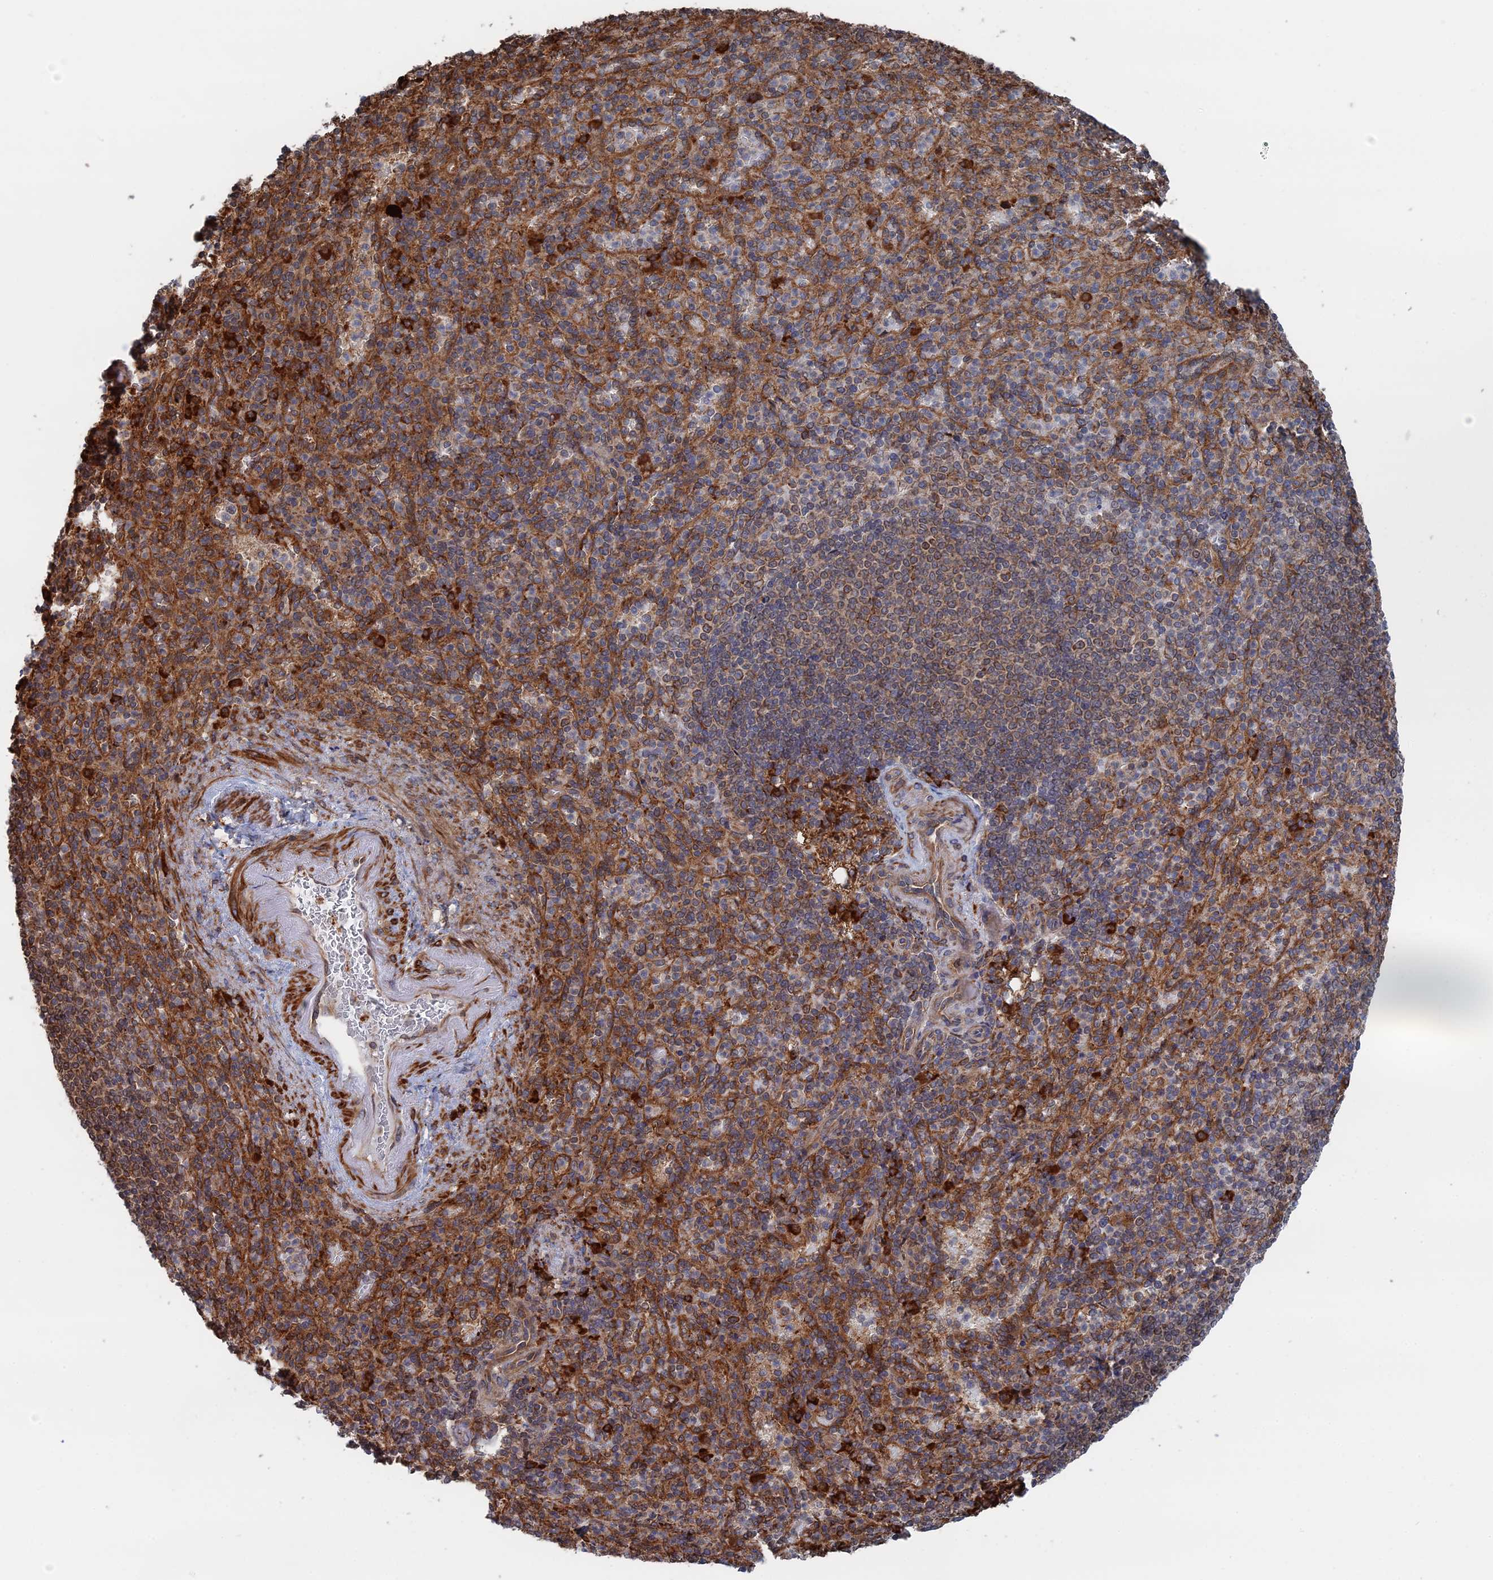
{"staining": {"intensity": "moderate", "quantity": "25%-75%", "location": "cytoplasmic/membranous"}, "tissue": "spleen", "cell_type": "Cells in red pulp", "image_type": "normal", "snomed": [{"axis": "morphology", "description": "Normal tissue, NOS"}, {"axis": "topography", "description": "Spleen"}], "caption": "Protein expression analysis of normal human spleen reveals moderate cytoplasmic/membranous positivity in about 25%-75% of cells in red pulp. (Brightfield microscopy of DAB IHC at high magnification).", "gene": "BPIFB6", "patient": {"sex": "female", "age": 74}}